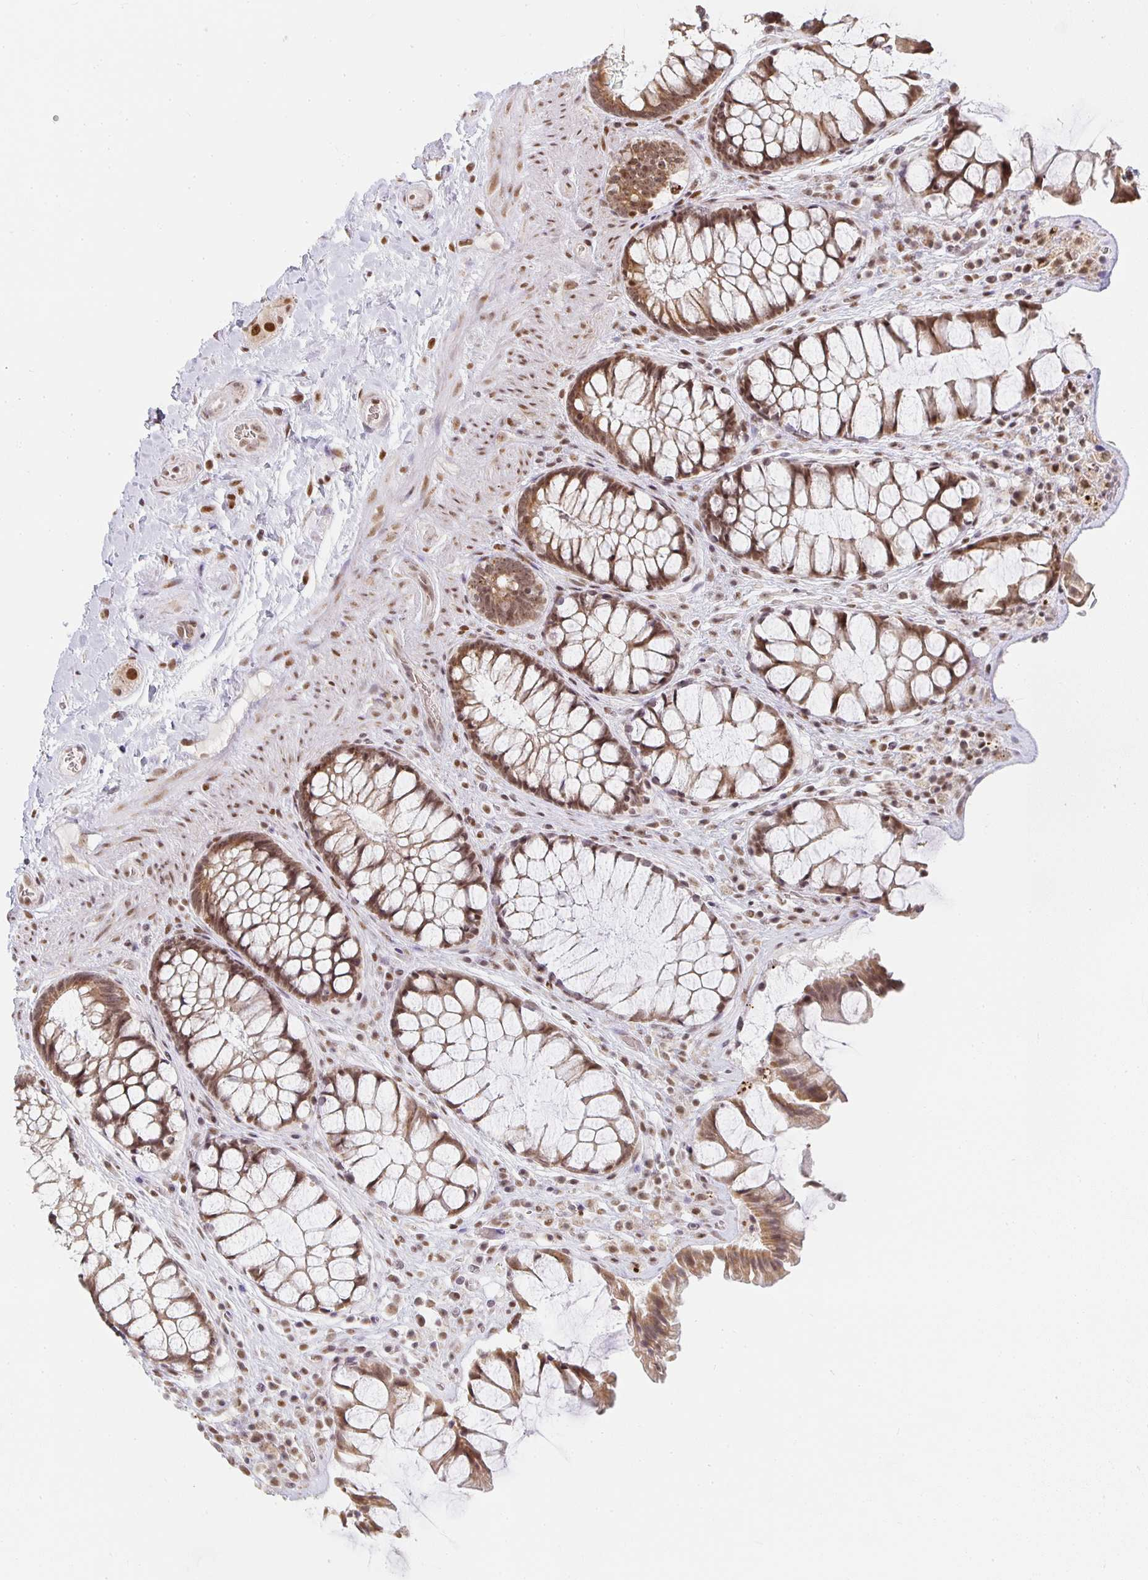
{"staining": {"intensity": "moderate", "quantity": ">75%", "location": "cytoplasmic/membranous,nuclear"}, "tissue": "rectum", "cell_type": "Glandular cells", "image_type": "normal", "snomed": [{"axis": "morphology", "description": "Normal tissue, NOS"}, {"axis": "topography", "description": "Rectum"}], "caption": "Glandular cells exhibit medium levels of moderate cytoplasmic/membranous,nuclear staining in about >75% of cells in normal rectum.", "gene": "SMARCA2", "patient": {"sex": "female", "age": 58}}